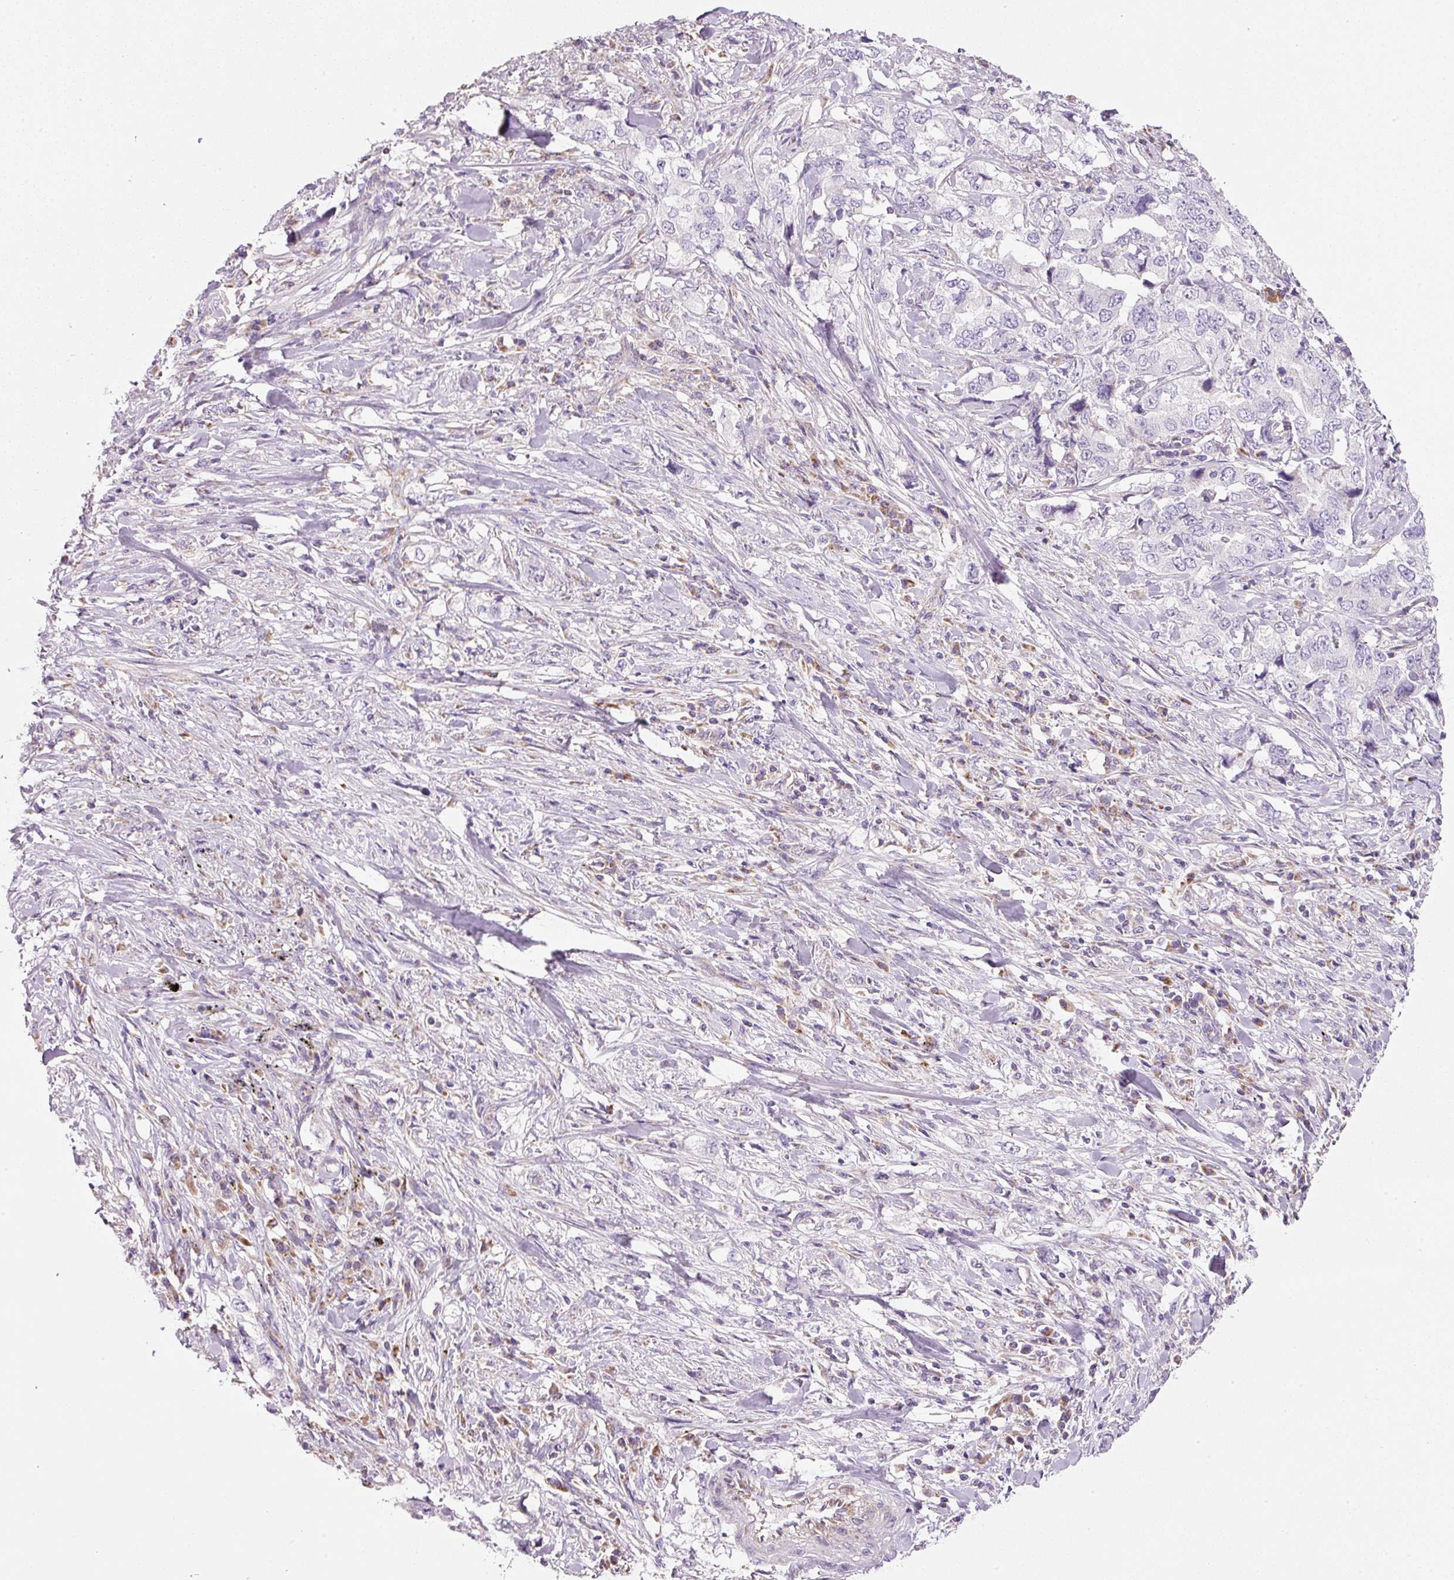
{"staining": {"intensity": "negative", "quantity": "none", "location": "none"}, "tissue": "lung cancer", "cell_type": "Tumor cells", "image_type": "cancer", "snomed": [{"axis": "morphology", "description": "Adenocarcinoma, NOS"}, {"axis": "topography", "description": "Lung"}], "caption": "Immunohistochemistry photomicrograph of human lung cancer (adenocarcinoma) stained for a protein (brown), which demonstrates no expression in tumor cells.", "gene": "NDUFA1", "patient": {"sex": "female", "age": 51}}